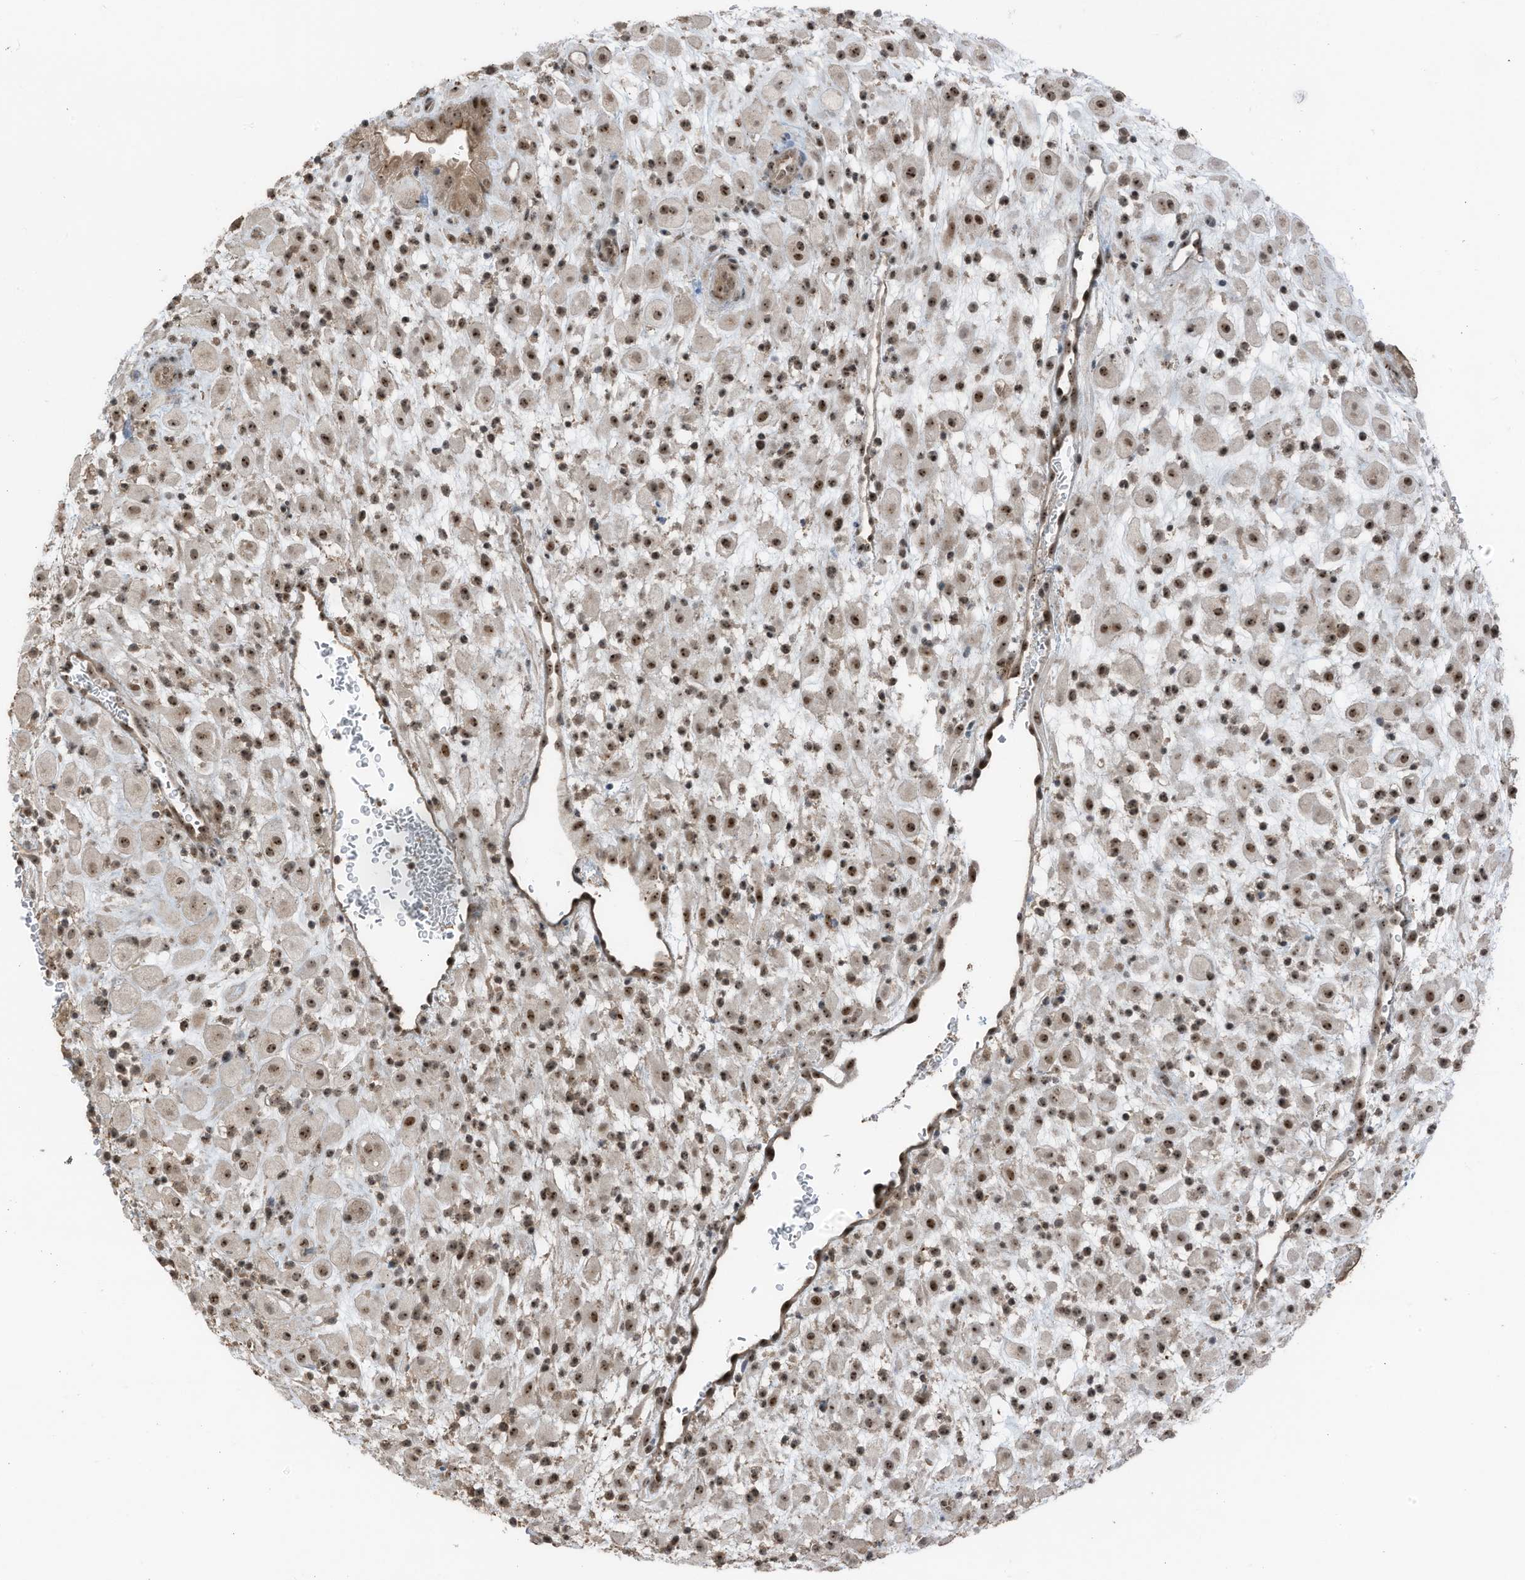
{"staining": {"intensity": "moderate", "quantity": ">75%", "location": "nuclear"}, "tissue": "placenta", "cell_type": "Decidual cells", "image_type": "normal", "snomed": [{"axis": "morphology", "description": "Normal tissue, NOS"}, {"axis": "topography", "description": "Placenta"}], "caption": "IHC (DAB (3,3'-diaminobenzidine)) staining of normal human placenta displays moderate nuclear protein positivity in about >75% of decidual cells.", "gene": "UTP3", "patient": {"sex": "female", "age": 35}}